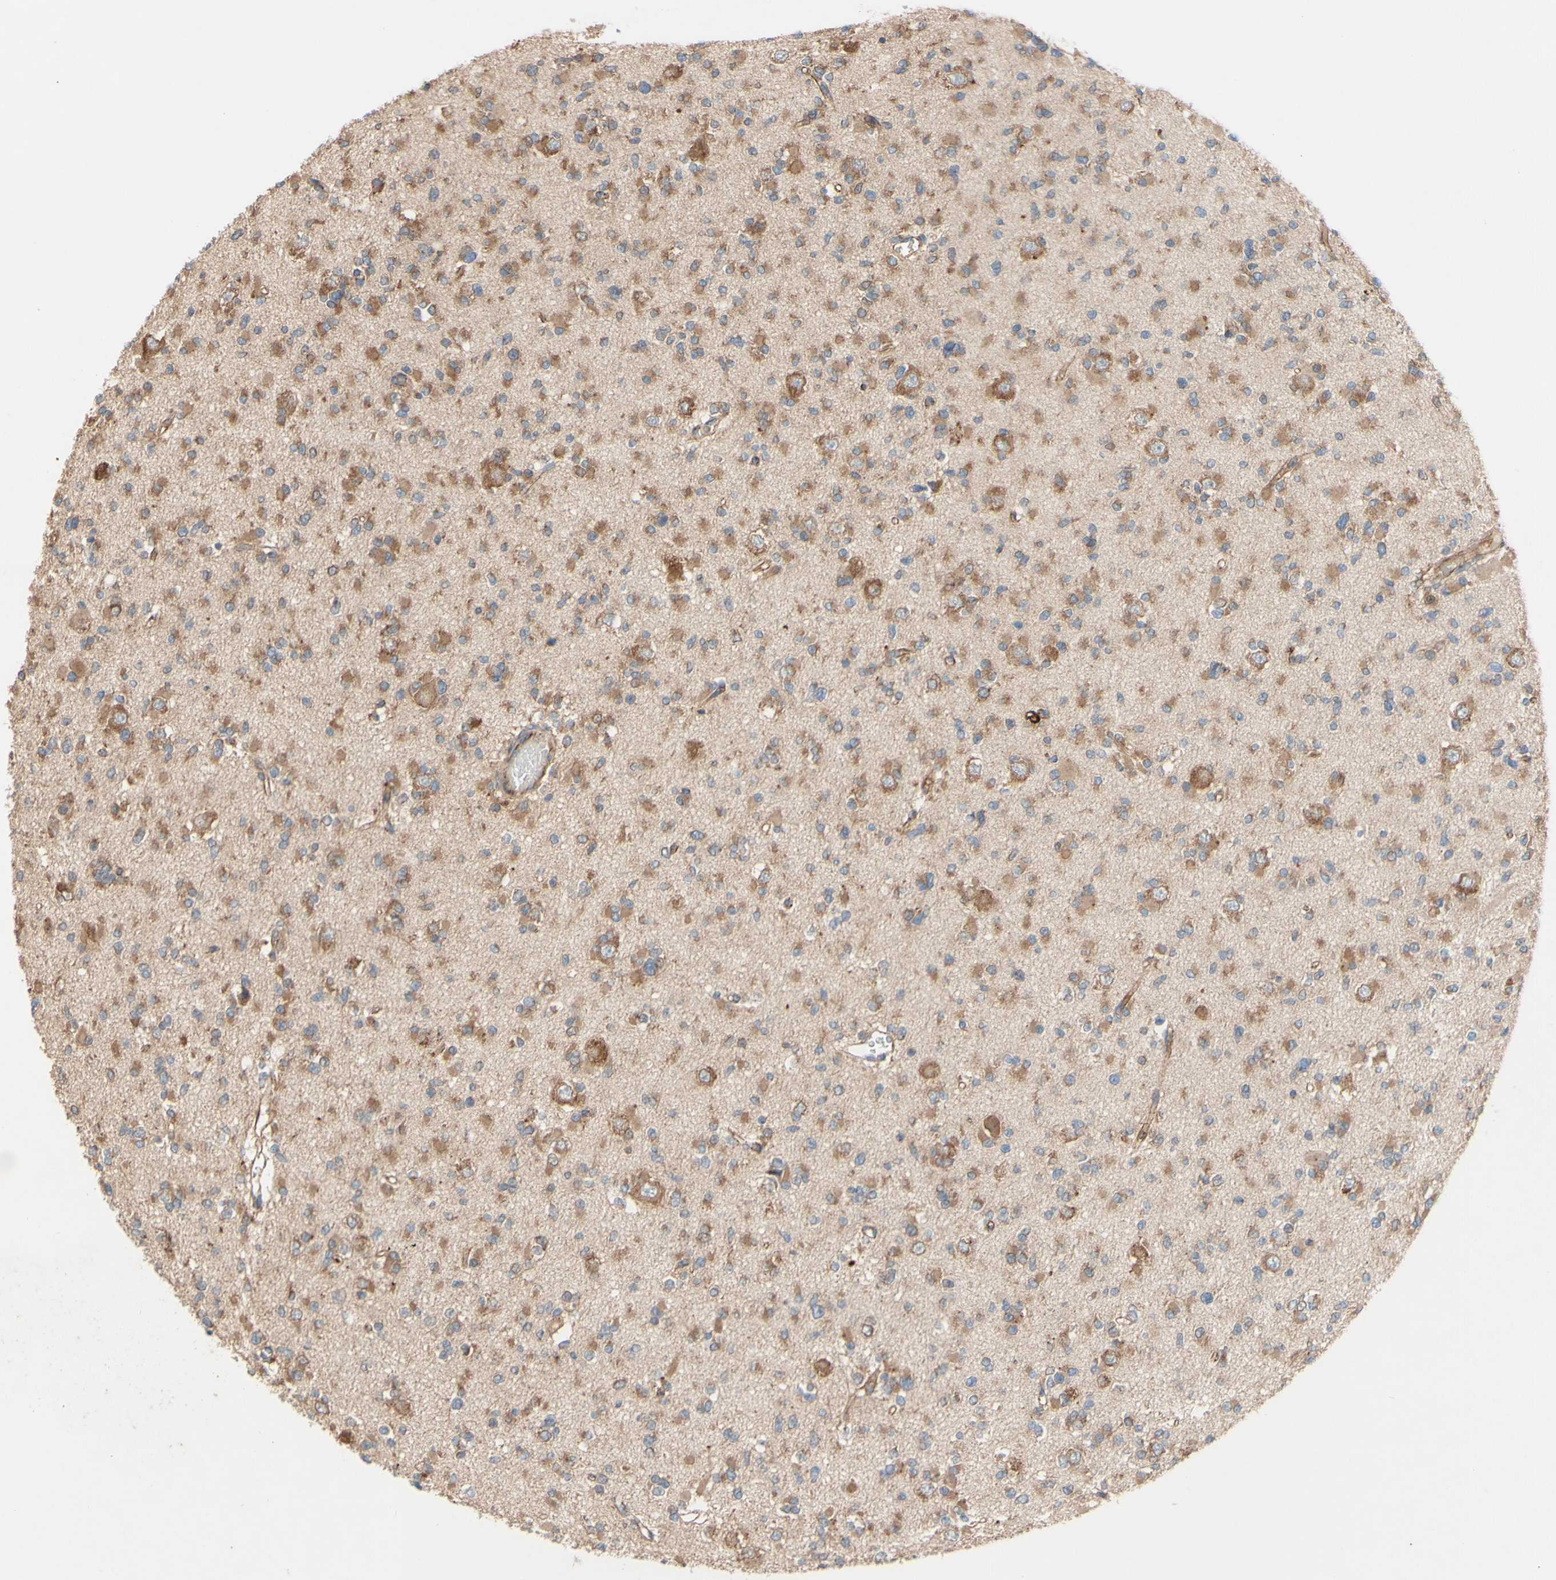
{"staining": {"intensity": "moderate", "quantity": ">75%", "location": "cytoplasmic/membranous"}, "tissue": "glioma", "cell_type": "Tumor cells", "image_type": "cancer", "snomed": [{"axis": "morphology", "description": "Glioma, malignant, Low grade"}, {"axis": "topography", "description": "Brain"}], "caption": "Immunohistochemistry micrograph of human low-grade glioma (malignant) stained for a protein (brown), which reveals medium levels of moderate cytoplasmic/membranous staining in approximately >75% of tumor cells.", "gene": "PDGFB", "patient": {"sex": "female", "age": 22}}